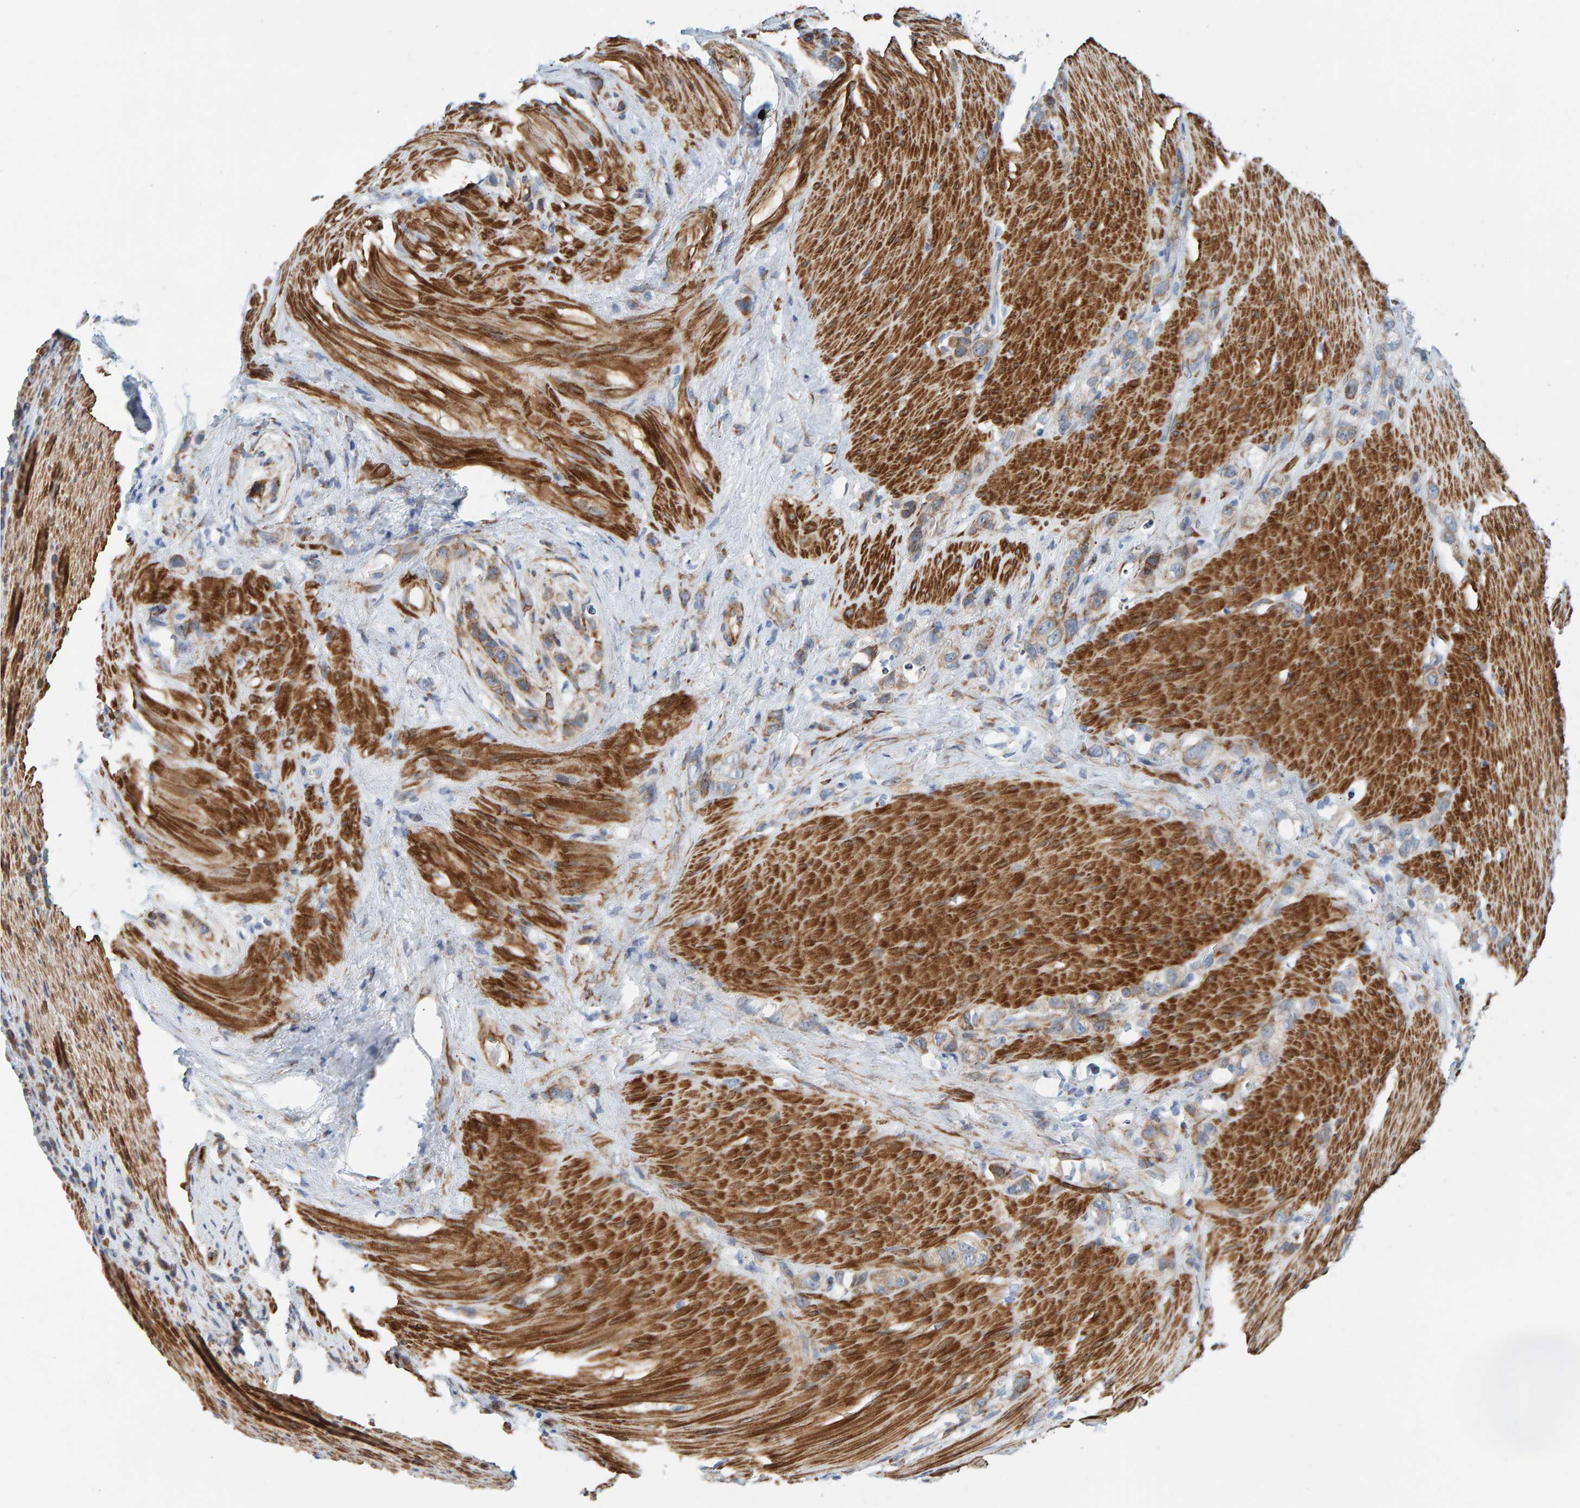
{"staining": {"intensity": "weak", "quantity": ">75%", "location": "cytoplasmic/membranous"}, "tissue": "stomach cancer", "cell_type": "Tumor cells", "image_type": "cancer", "snomed": [{"axis": "morphology", "description": "Normal tissue, NOS"}, {"axis": "morphology", "description": "Adenocarcinoma, NOS"}, {"axis": "morphology", "description": "Adenocarcinoma, High grade"}, {"axis": "topography", "description": "Stomach, upper"}, {"axis": "topography", "description": "Stomach"}], "caption": "Weak cytoplasmic/membranous staining for a protein is seen in approximately >75% of tumor cells of adenocarcinoma (stomach) using immunohistochemistry (IHC).", "gene": "MMP16", "patient": {"sex": "female", "age": 65}}